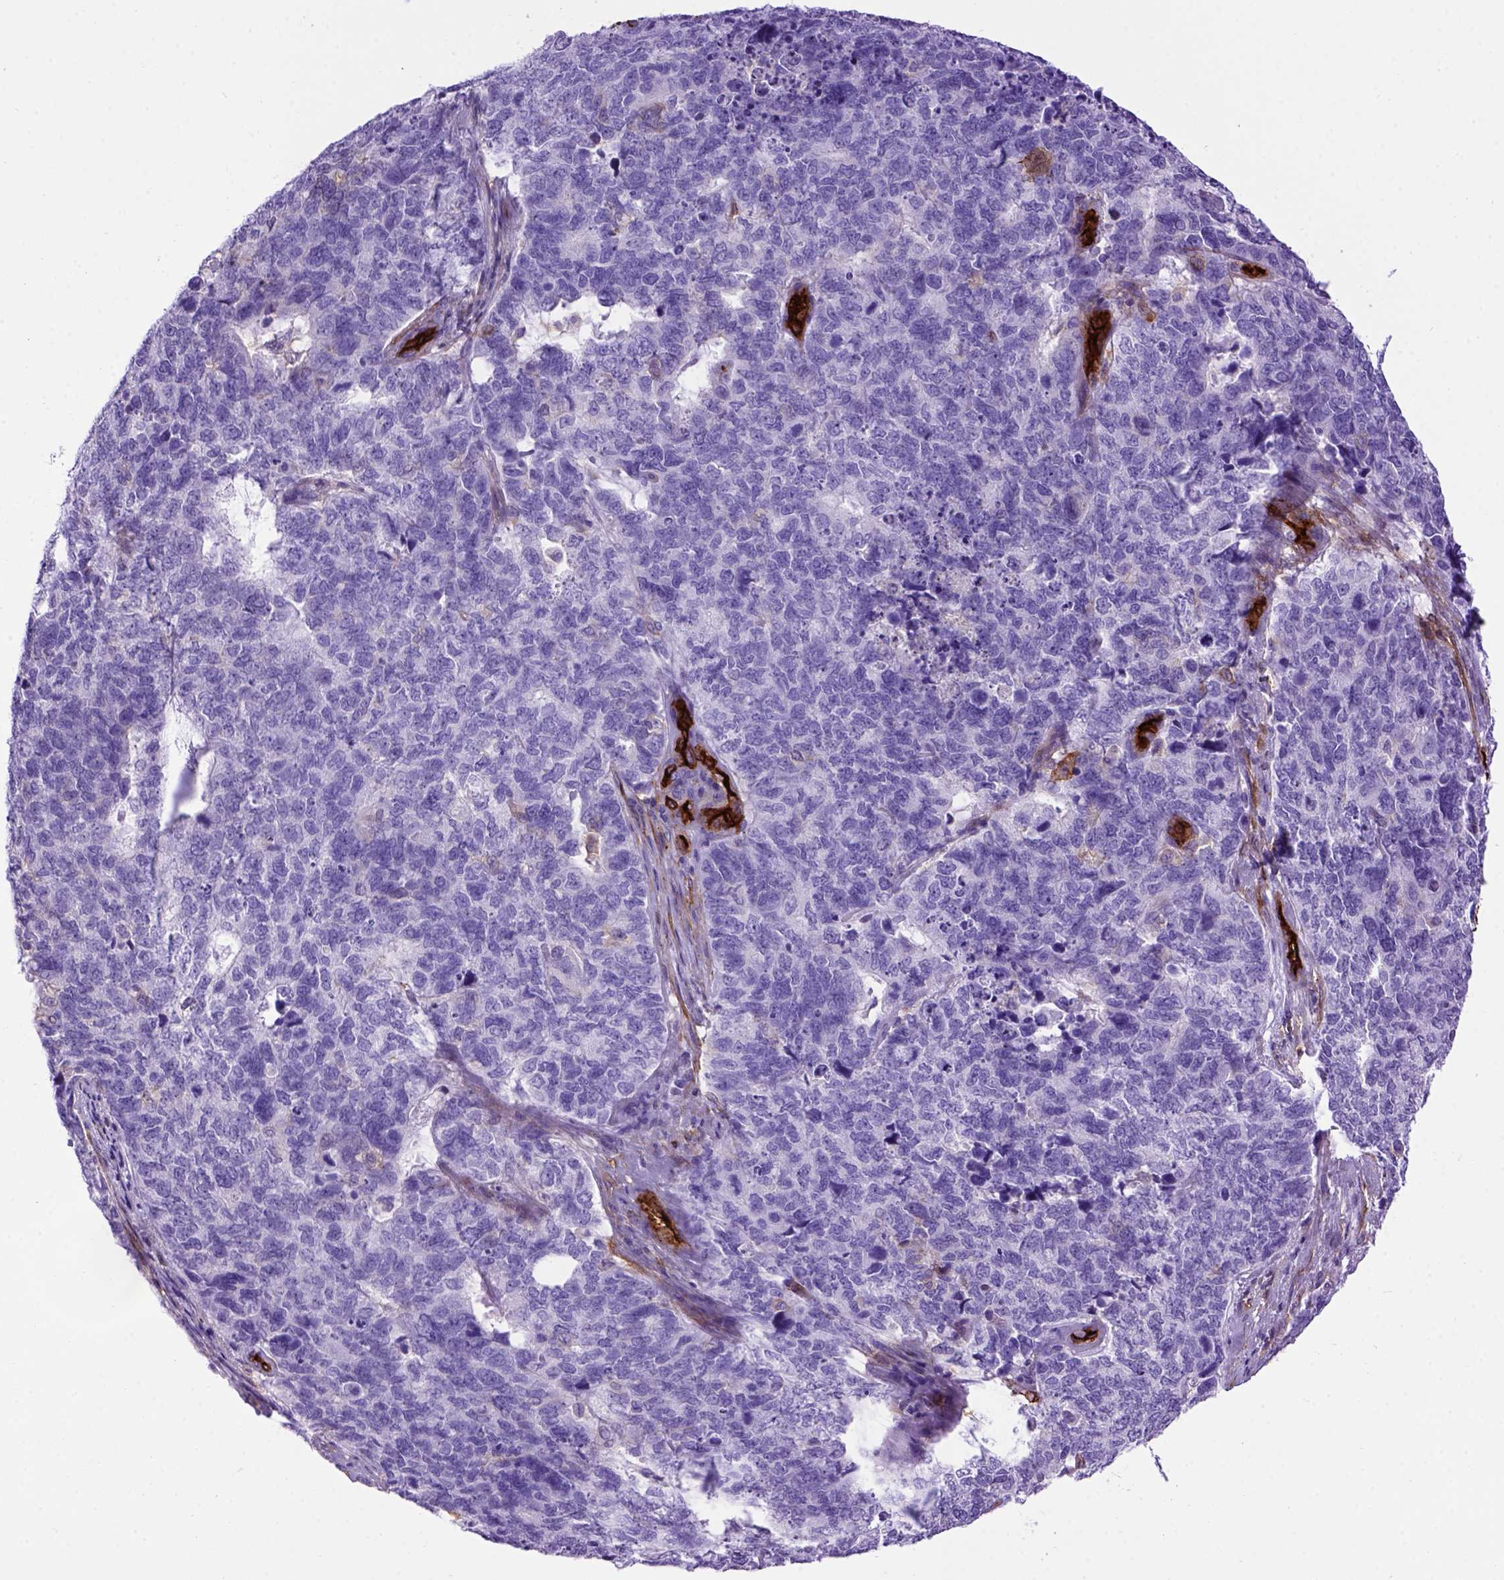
{"staining": {"intensity": "negative", "quantity": "none", "location": "none"}, "tissue": "cervical cancer", "cell_type": "Tumor cells", "image_type": "cancer", "snomed": [{"axis": "morphology", "description": "Squamous cell carcinoma, NOS"}, {"axis": "topography", "description": "Cervix"}], "caption": "Immunohistochemistry image of neoplastic tissue: human cervical squamous cell carcinoma stained with DAB demonstrates no significant protein staining in tumor cells.", "gene": "ENG", "patient": {"sex": "female", "age": 63}}